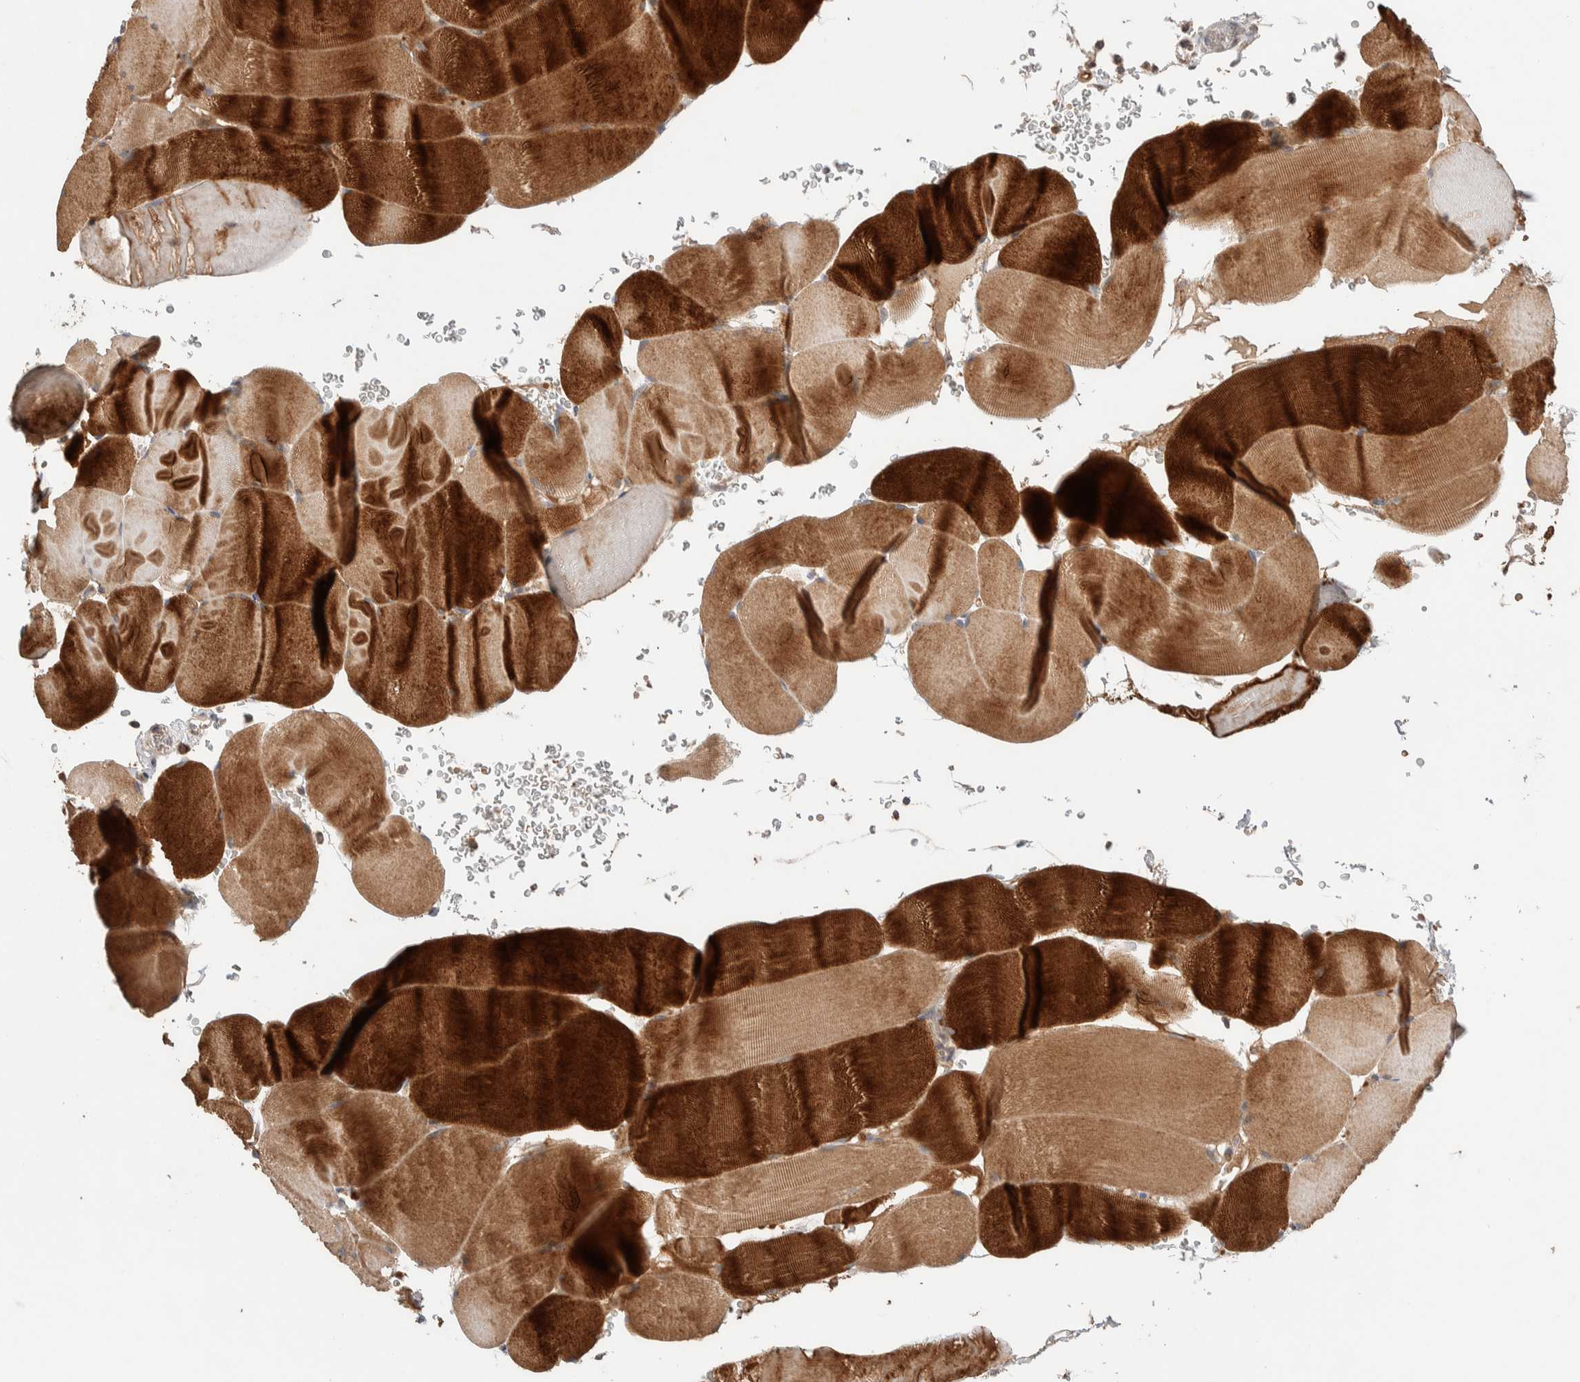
{"staining": {"intensity": "strong", "quantity": ">75%", "location": "cytoplasmic/membranous"}, "tissue": "skeletal muscle", "cell_type": "Myocytes", "image_type": "normal", "snomed": [{"axis": "morphology", "description": "Normal tissue, NOS"}, {"axis": "topography", "description": "Skeletal muscle"}], "caption": "About >75% of myocytes in benign skeletal muscle display strong cytoplasmic/membranous protein staining as visualized by brown immunohistochemical staining.", "gene": "CASK", "patient": {"sex": "male", "age": 62}}